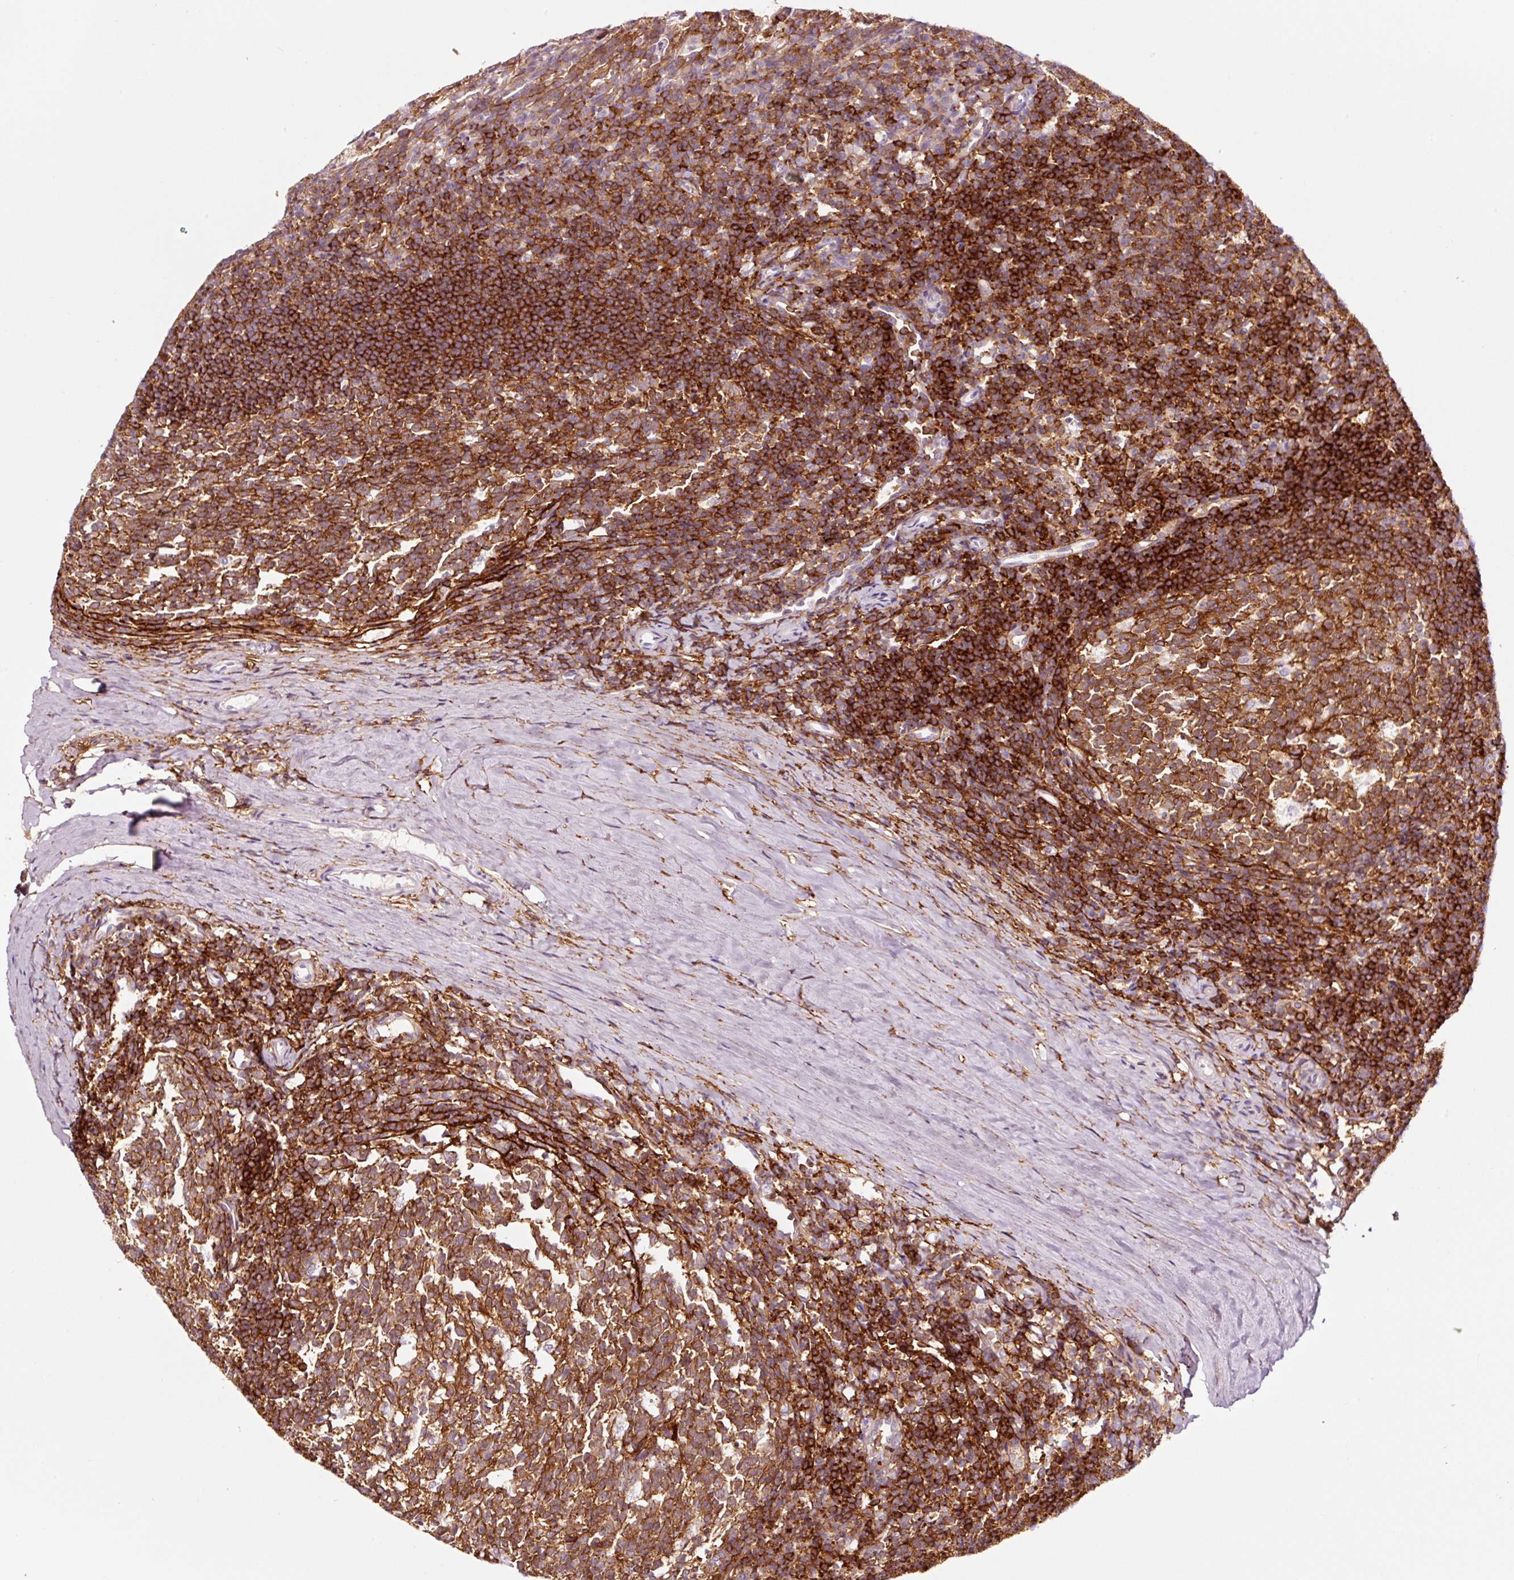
{"staining": {"intensity": "moderate", "quantity": ">75%", "location": "cytoplasmic/membranous"}, "tissue": "tonsil", "cell_type": "Germinal center cells", "image_type": "normal", "snomed": [{"axis": "morphology", "description": "Normal tissue, NOS"}, {"axis": "topography", "description": "Tonsil"}], "caption": "Normal tonsil demonstrates moderate cytoplasmic/membranous staining in approximately >75% of germinal center cells, visualized by immunohistochemistry.", "gene": "ADD3", "patient": {"sex": "female", "age": 10}}